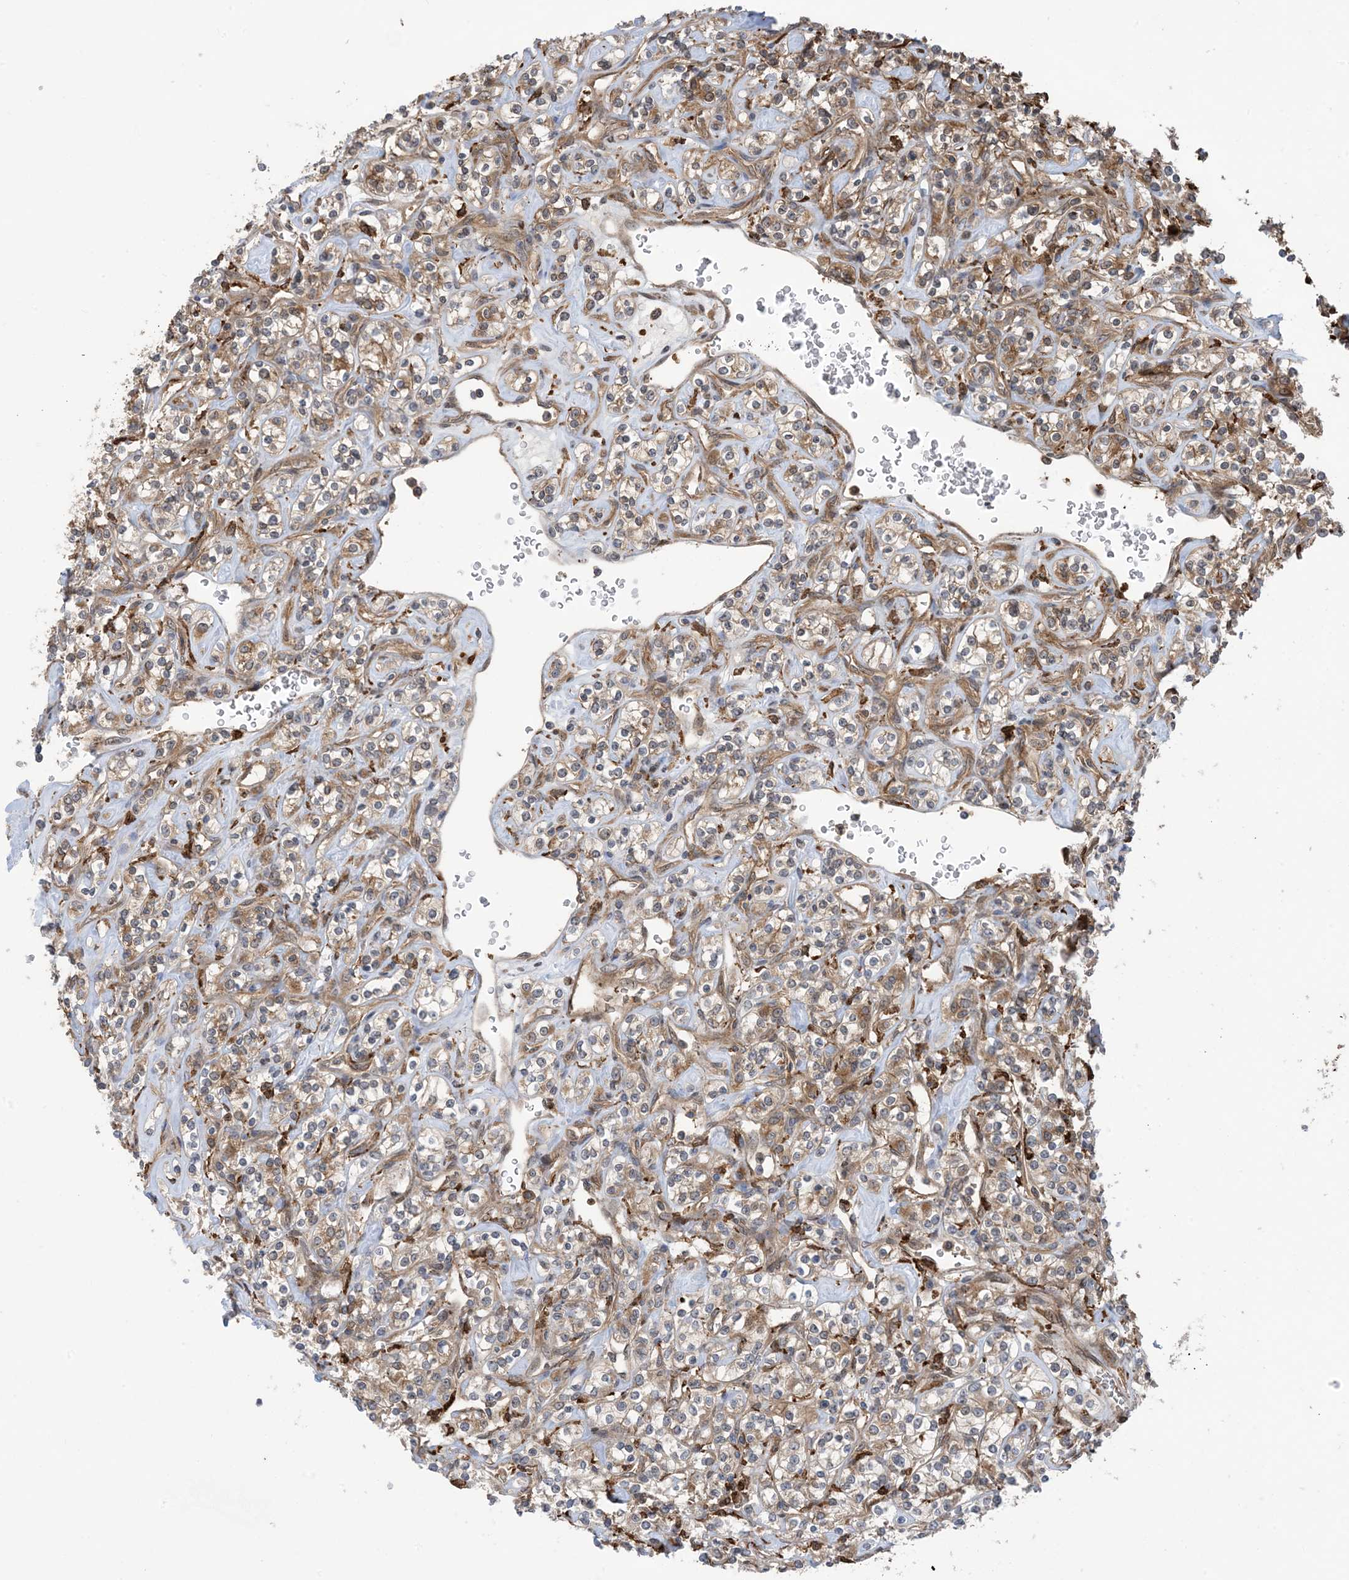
{"staining": {"intensity": "weak", "quantity": ">75%", "location": "cytoplasmic/membranous"}, "tissue": "renal cancer", "cell_type": "Tumor cells", "image_type": "cancer", "snomed": [{"axis": "morphology", "description": "Adenocarcinoma, NOS"}, {"axis": "topography", "description": "Kidney"}], "caption": "Protein staining displays weak cytoplasmic/membranous expression in approximately >75% of tumor cells in renal cancer. The protein is stained brown, and the nuclei are stained in blue (DAB IHC with brightfield microscopy, high magnification).", "gene": "HS1BP3", "patient": {"sex": "male", "age": 77}}